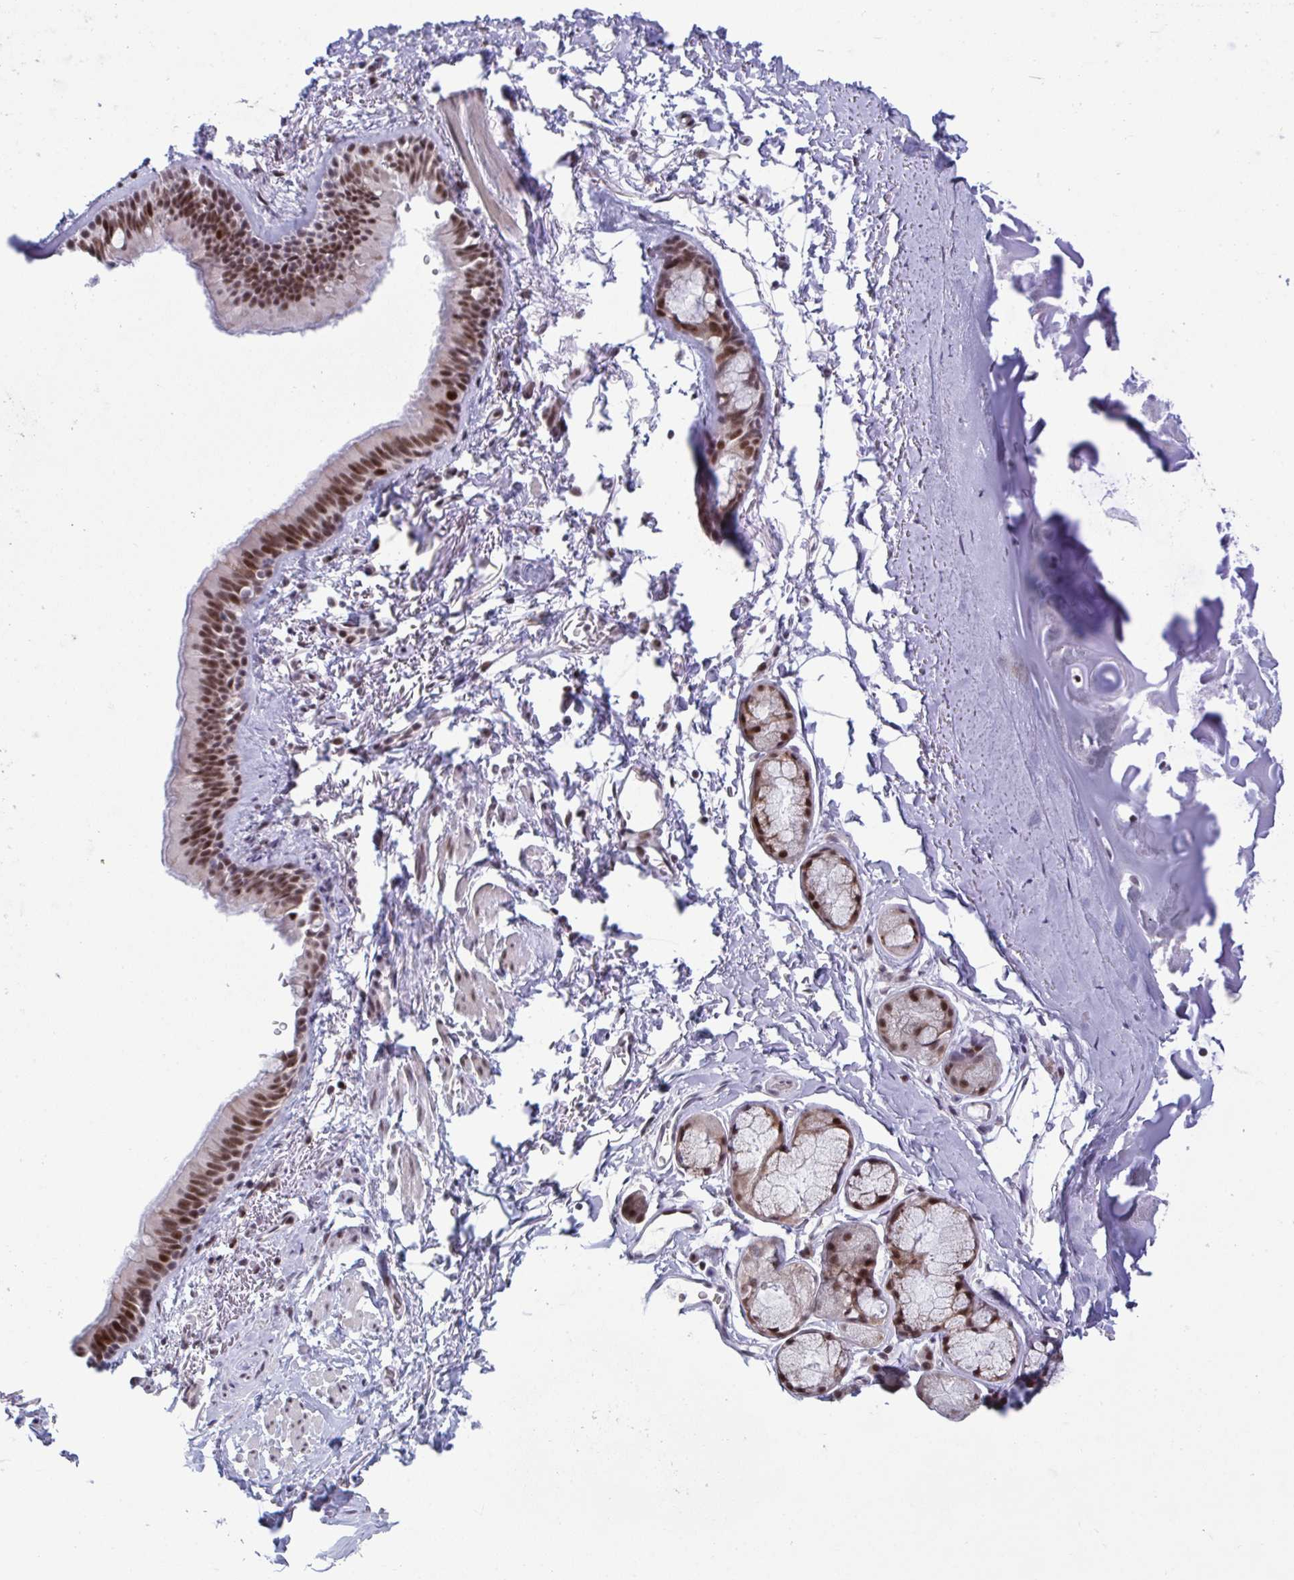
{"staining": {"intensity": "negative", "quantity": "none", "location": "none"}, "tissue": "adipose tissue", "cell_type": "Adipocytes", "image_type": "normal", "snomed": [{"axis": "morphology", "description": "Normal tissue, NOS"}, {"axis": "topography", "description": "Cartilage tissue"}, {"axis": "topography", "description": "Bronchus"}, {"axis": "topography", "description": "Peripheral nerve tissue"}], "caption": "This is an immunohistochemistry histopathology image of benign human adipose tissue. There is no positivity in adipocytes.", "gene": "WBP11", "patient": {"sex": "male", "age": 67}}